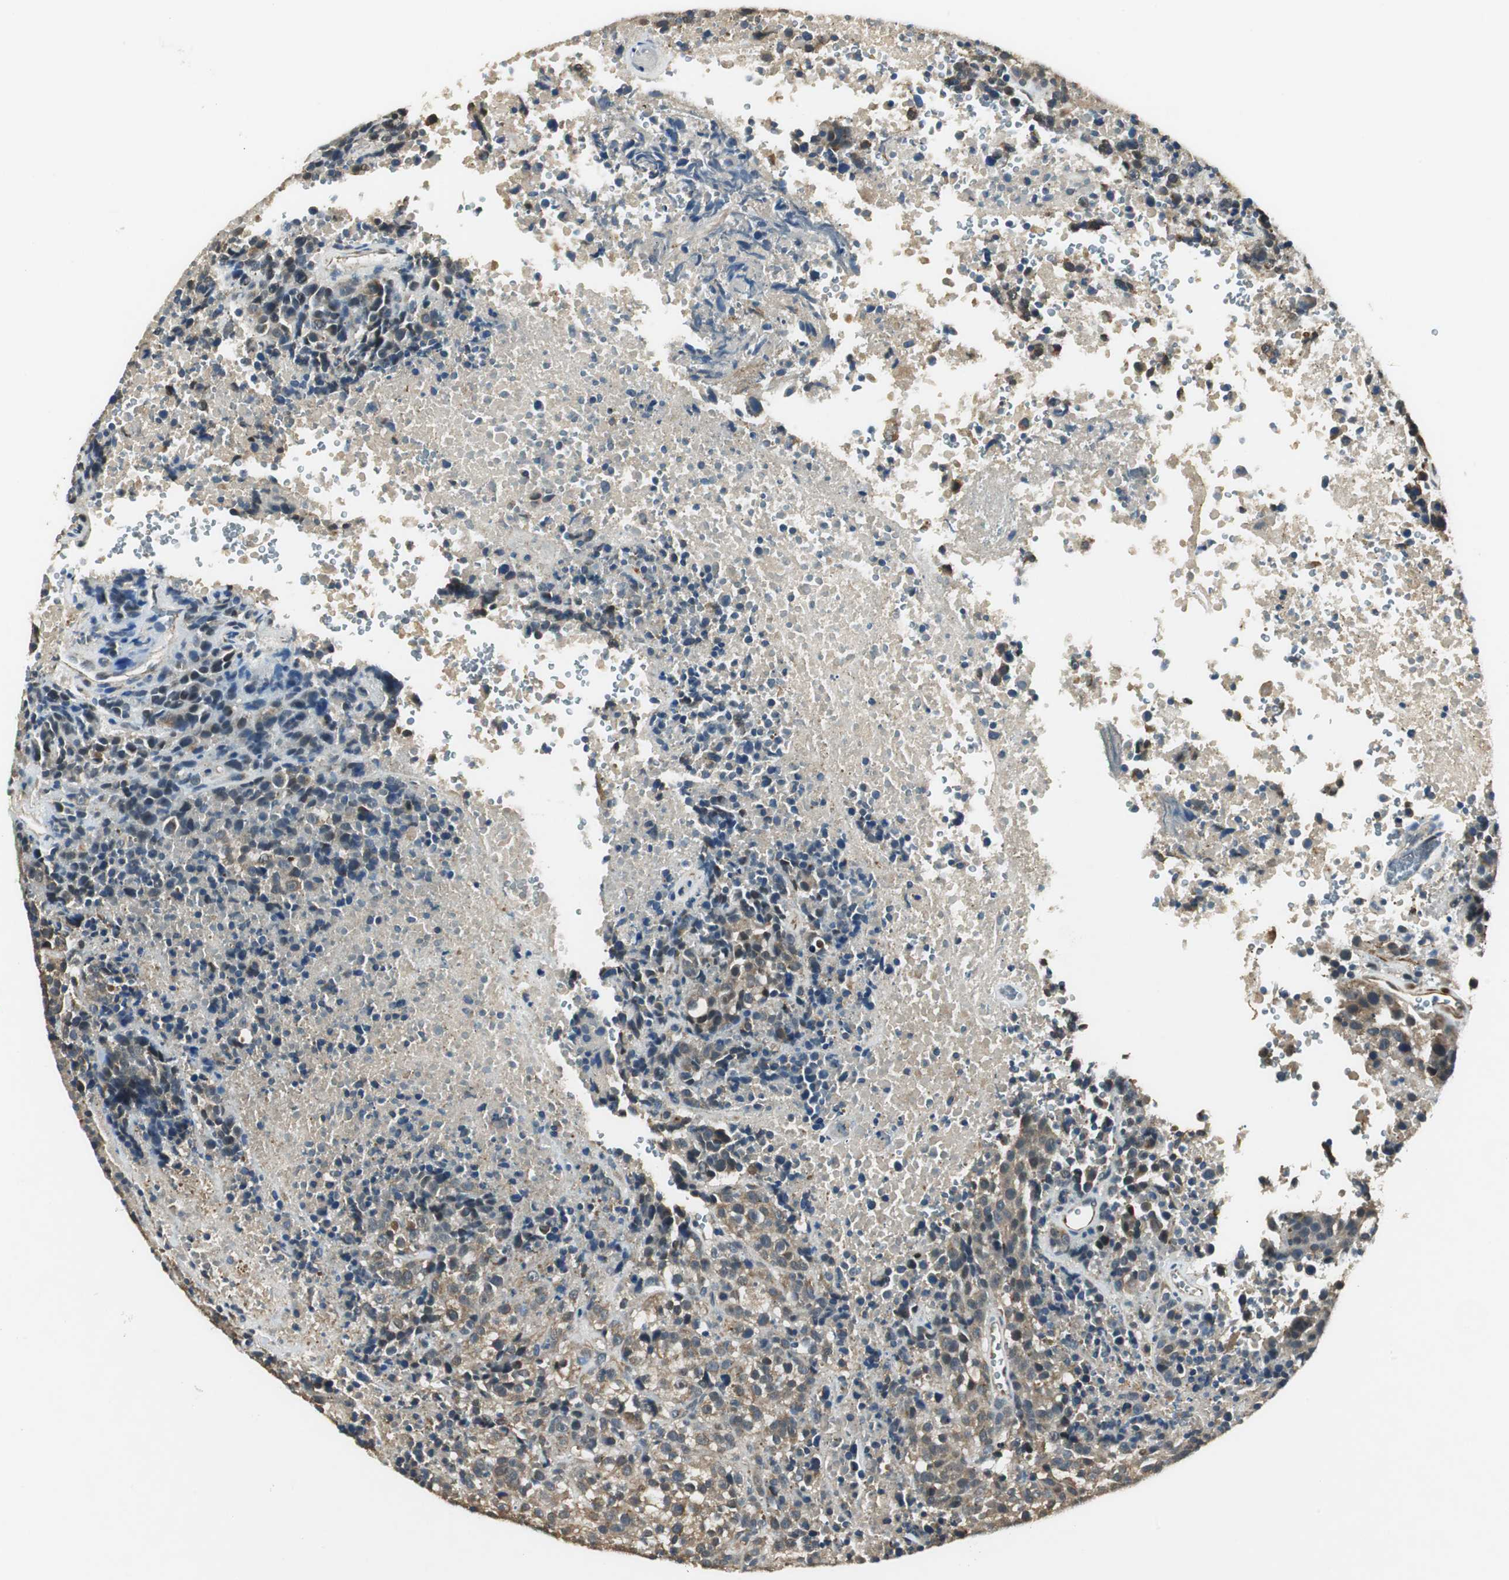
{"staining": {"intensity": "weak", "quantity": ">75%", "location": "cytoplasmic/membranous"}, "tissue": "melanoma", "cell_type": "Tumor cells", "image_type": "cancer", "snomed": [{"axis": "morphology", "description": "Malignant melanoma, Metastatic site"}, {"axis": "topography", "description": "Cerebral cortex"}], "caption": "Immunohistochemical staining of human malignant melanoma (metastatic site) shows low levels of weak cytoplasmic/membranous staining in approximately >75% of tumor cells.", "gene": "PSMB4", "patient": {"sex": "female", "age": 52}}